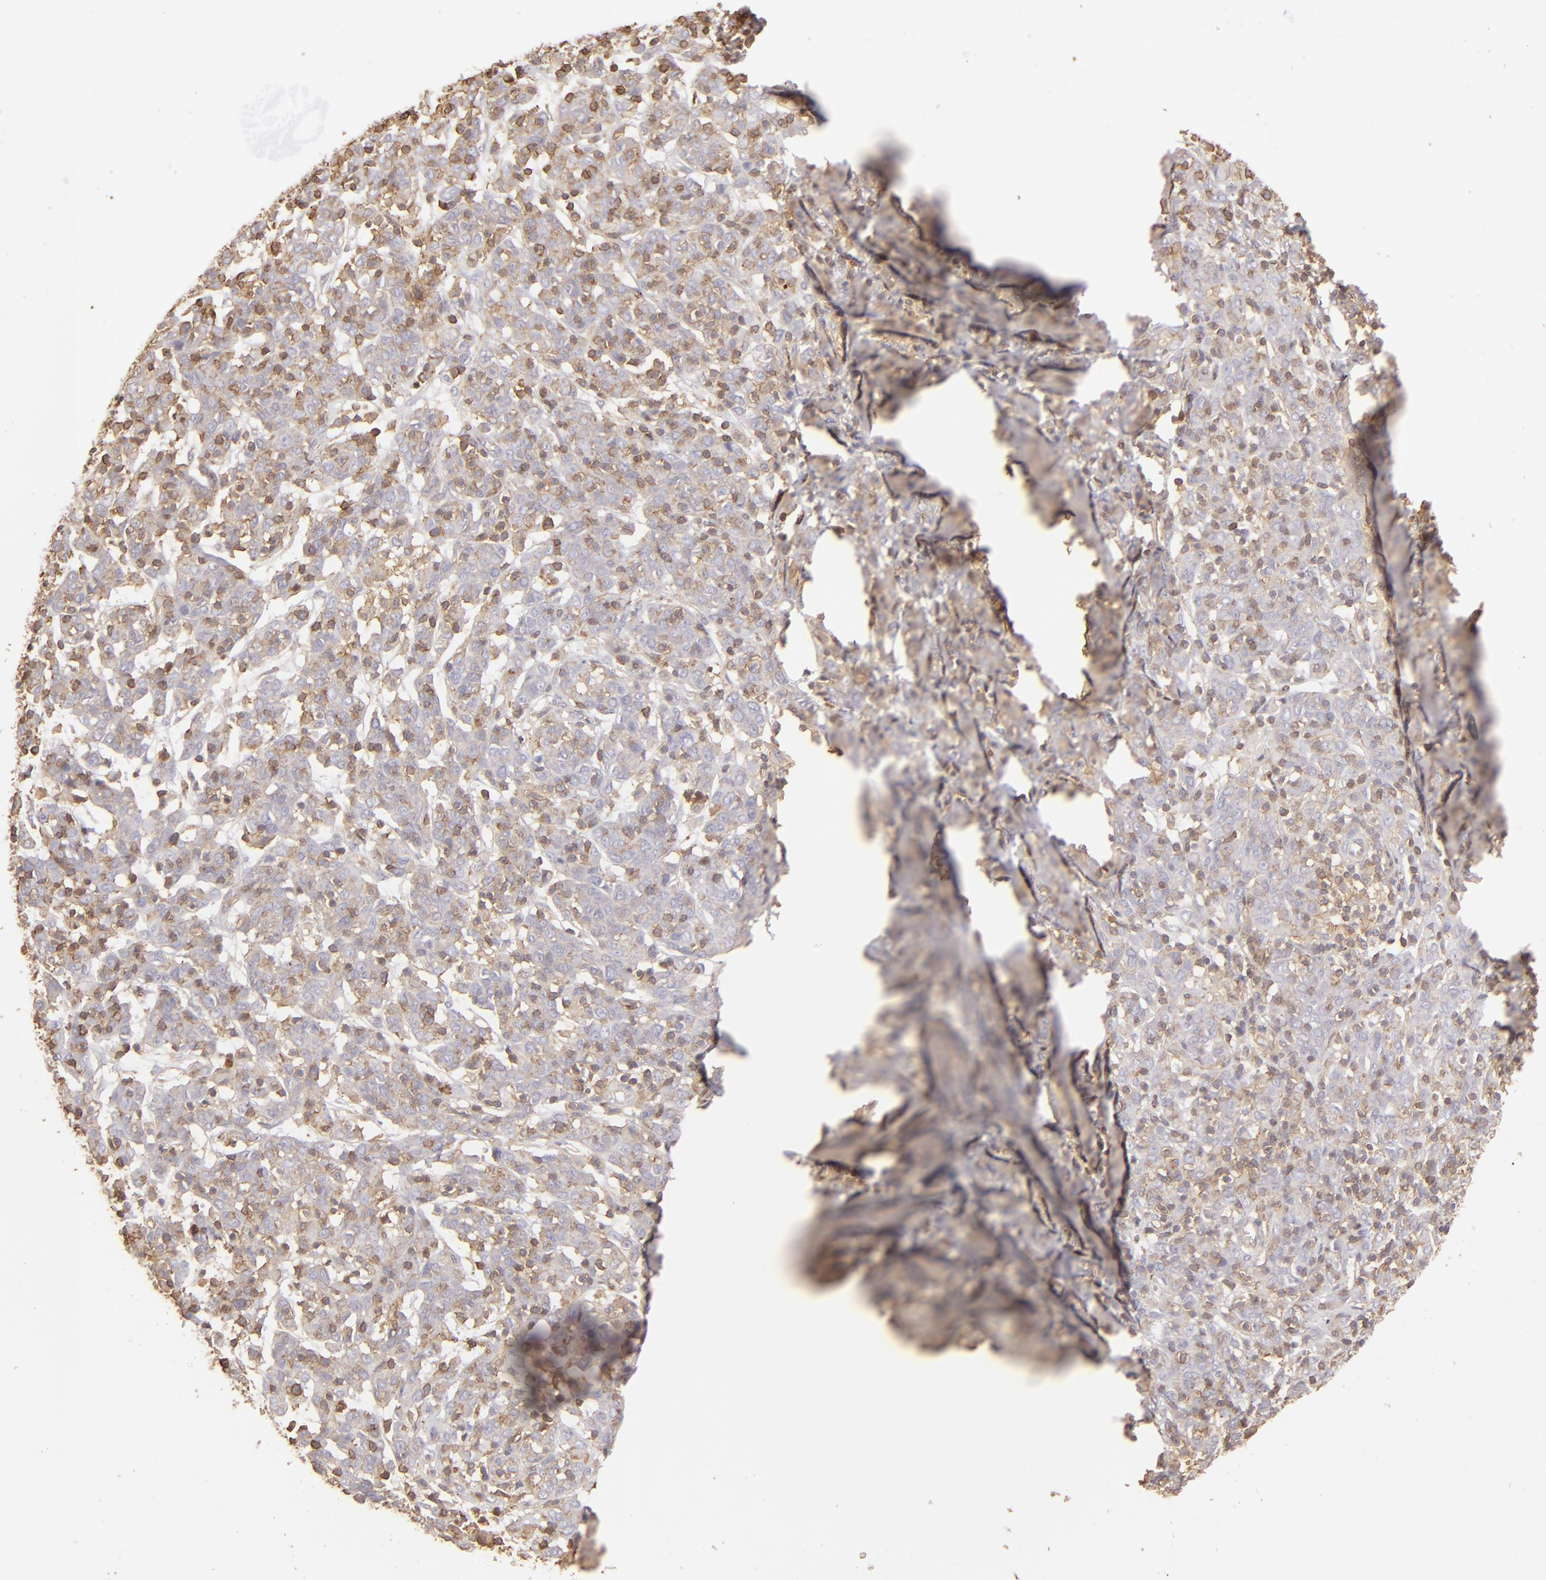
{"staining": {"intensity": "weak", "quantity": ">75%", "location": "cytoplasmic/membranous"}, "tissue": "cervical cancer", "cell_type": "Tumor cells", "image_type": "cancer", "snomed": [{"axis": "morphology", "description": "Normal tissue, NOS"}, {"axis": "morphology", "description": "Squamous cell carcinoma, NOS"}, {"axis": "topography", "description": "Cervix"}], "caption": "Immunohistochemical staining of human cervical cancer reveals weak cytoplasmic/membranous protein staining in approximately >75% of tumor cells.", "gene": "ACTB", "patient": {"sex": "female", "age": 67}}